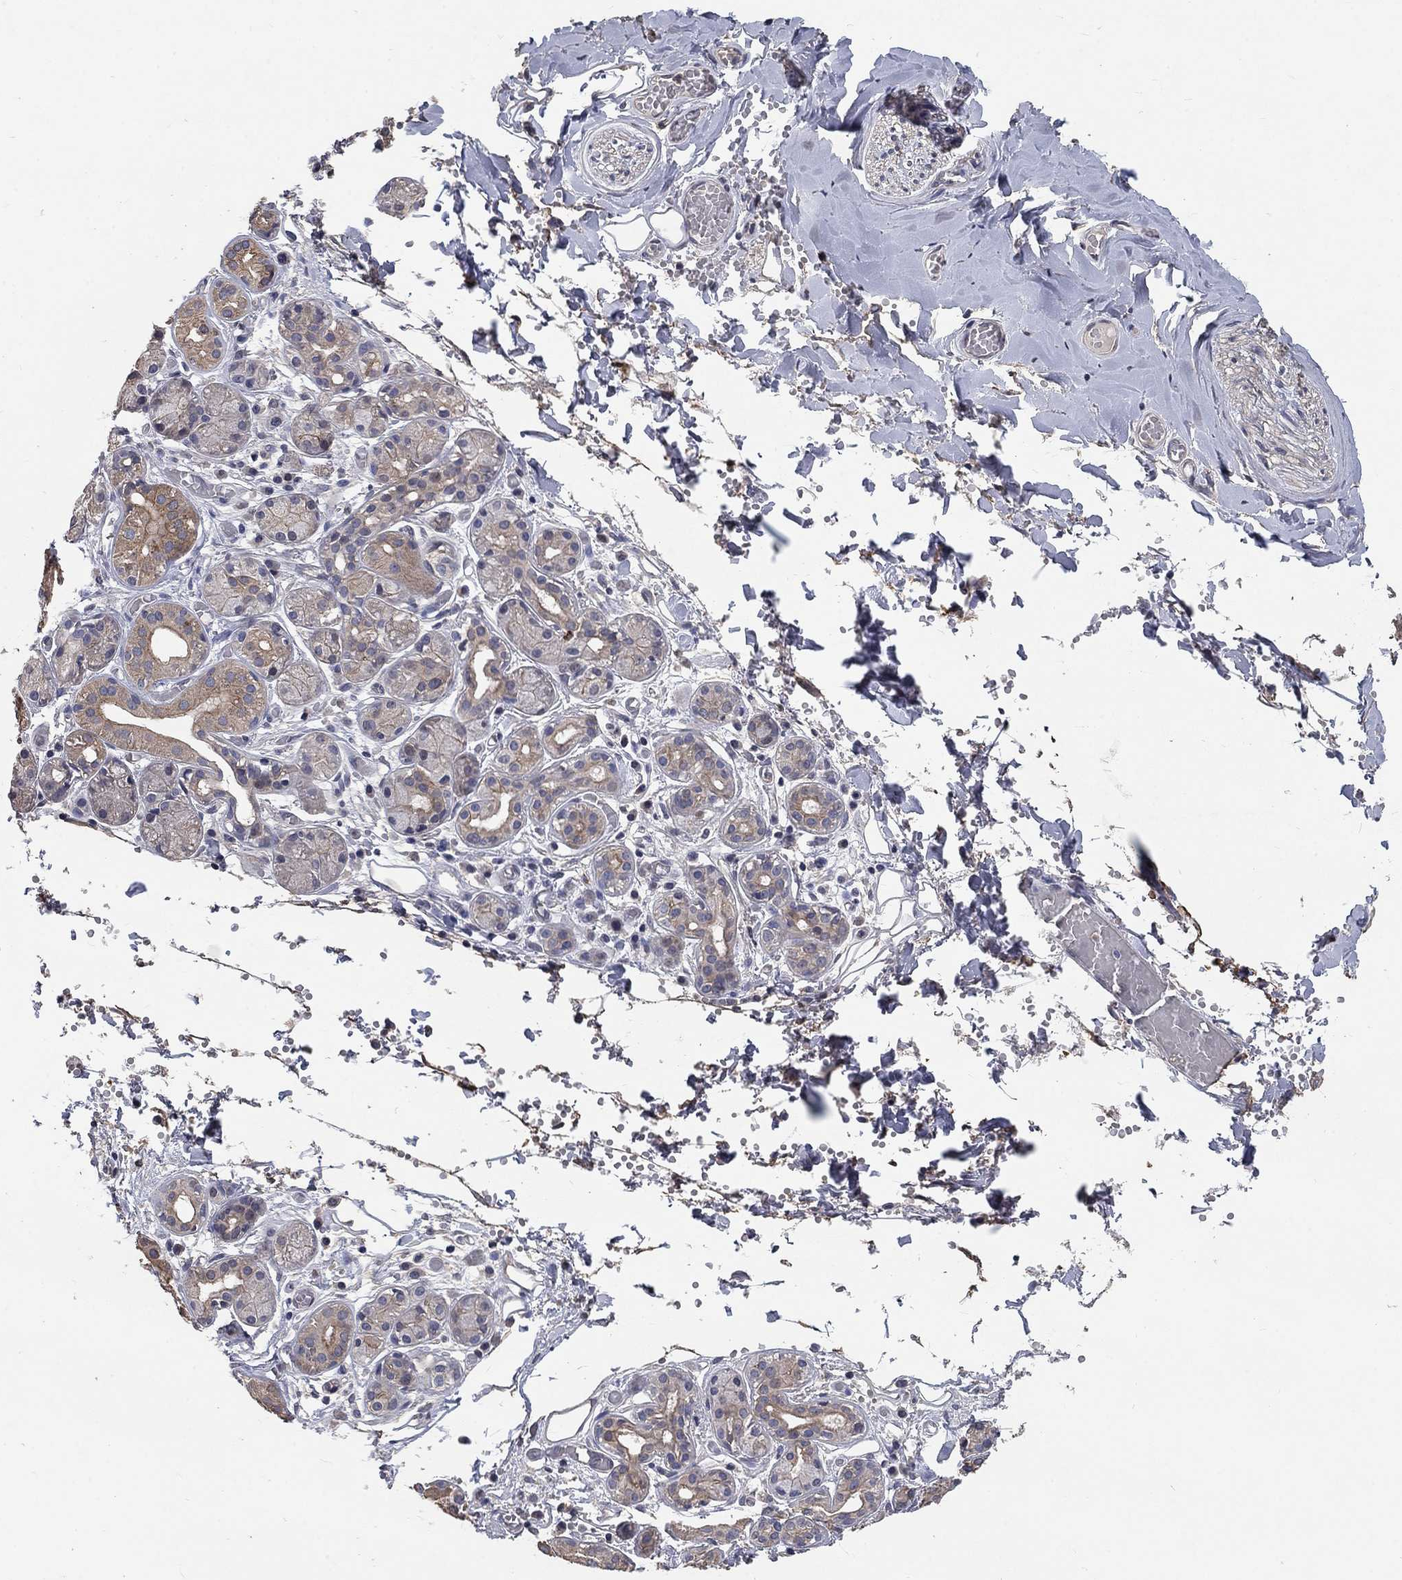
{"staining": {"intensity": "moderate", "quantity": "<25%", "location": "cytoplasmic/membranous"}, "tissue": "salivary gland", "cell_type": "Glandular cells", "image_type": "normal", "snomed": [{"axis": "morphology", "description": "Normal tissue, NOS"}, {"axis": "topography", "description": "Salivary gland"}, {"axis": "topography", "description": "Peripheral nerve tissue"}], "caption": "Protein expression analysis of normal salivary gland demonstrates moderate cytoplasmic/membranous positivity in approximately <25% of glandular cells. The staining was performed using DAB, with brown indicating positive protein expression. Nuclei are stained blue with hematoxylin.", "gene": "CHST5", "patient": {"sex": "male", "age": 71}}